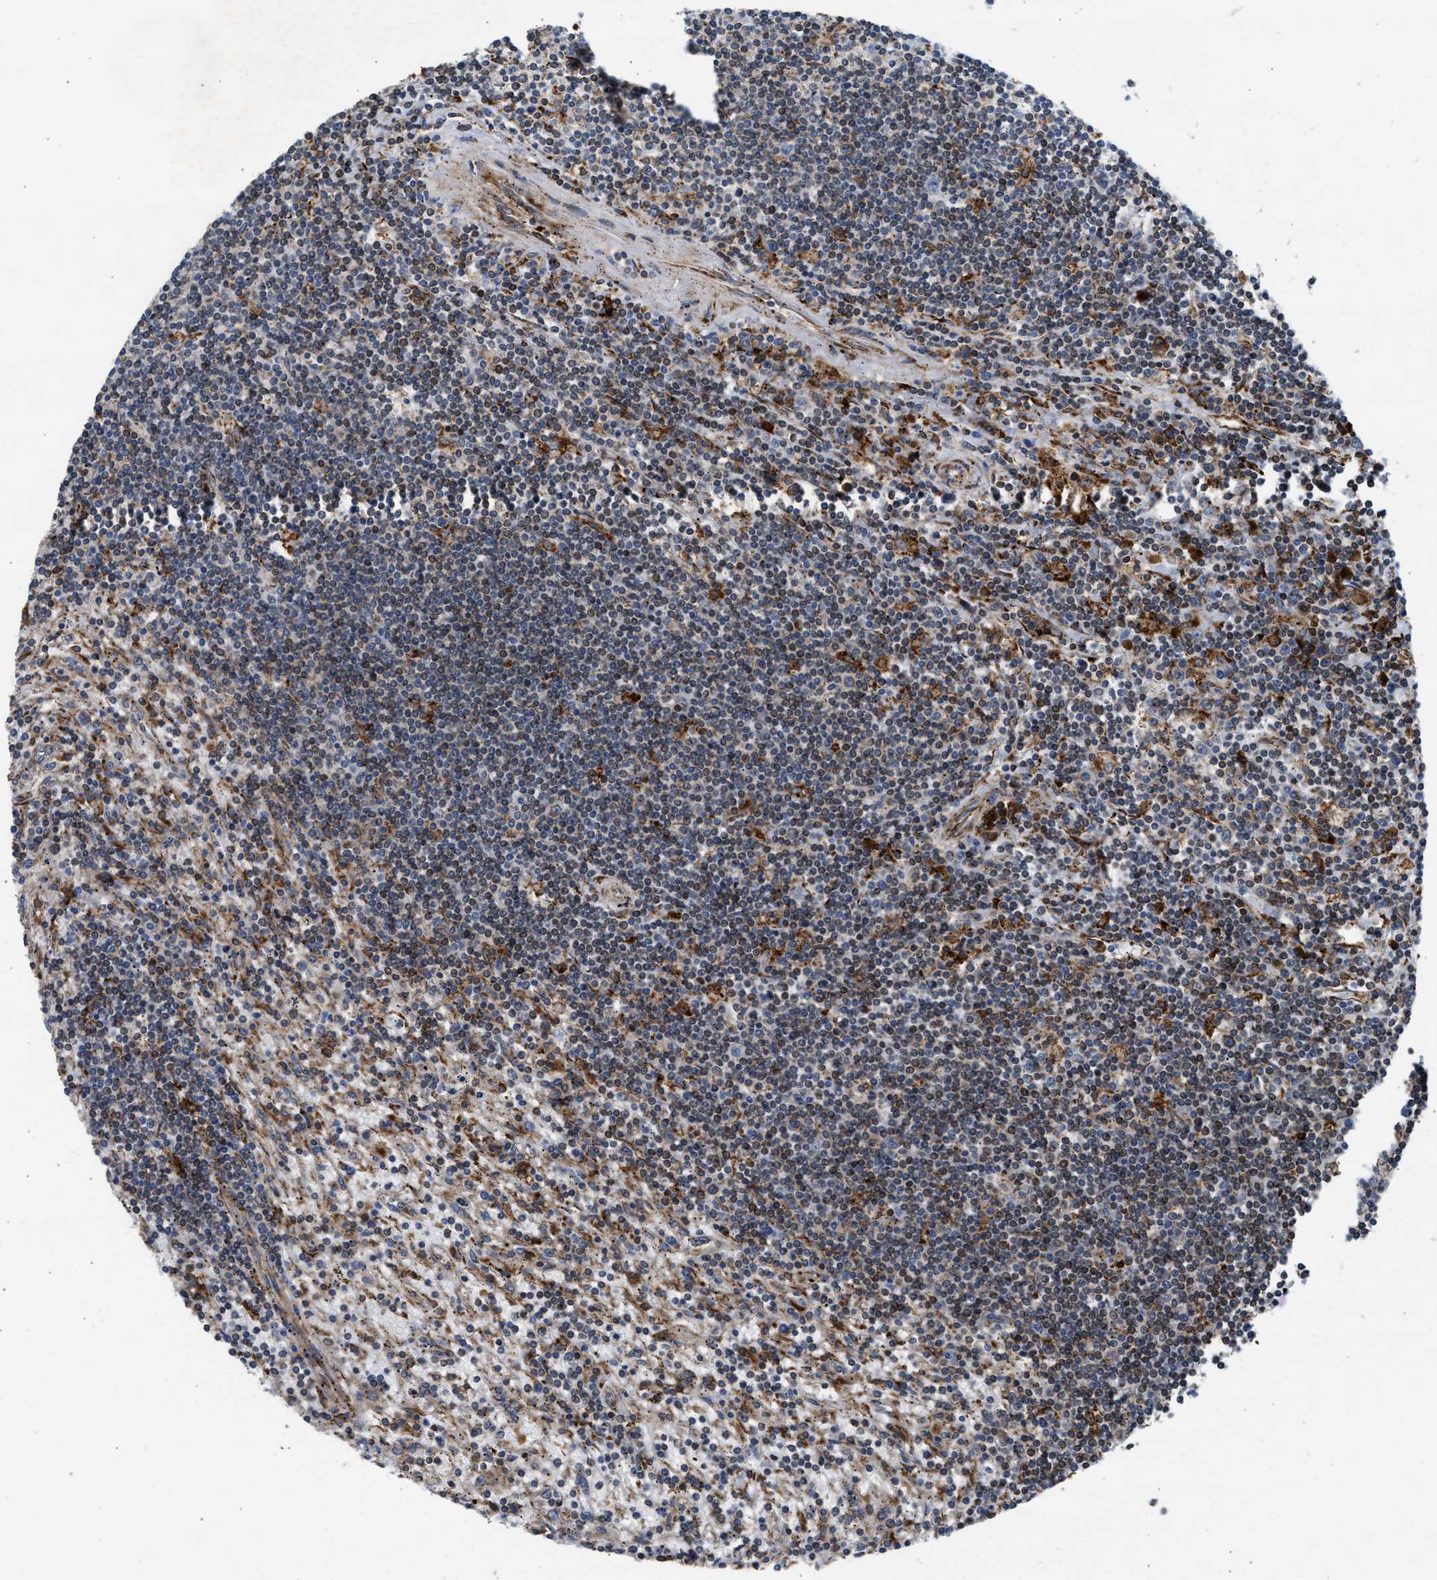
{"staining": {"intensity": "weak", "quantity": "25%-75%", "location": "cytoplasmic/membranous"}, "tissue": "lymphoma", "cell_type": "Tumor cells", "image_type": "cancer", "snomed": [{"axis": "morphology", "description": "Malignant lymphoma, non-Hodgkin's type, Low grade"}, {"axis": "topography", "description": "Spleen"}], "caption": "Immunohistochemical staining of lymphoma exhibits low levels of weak cytoplasmic/membranous protein expression in about 25%-75% of tumor cells.", "gene": "AMZ1", "patient": {"sex": "male", "age": 76}}